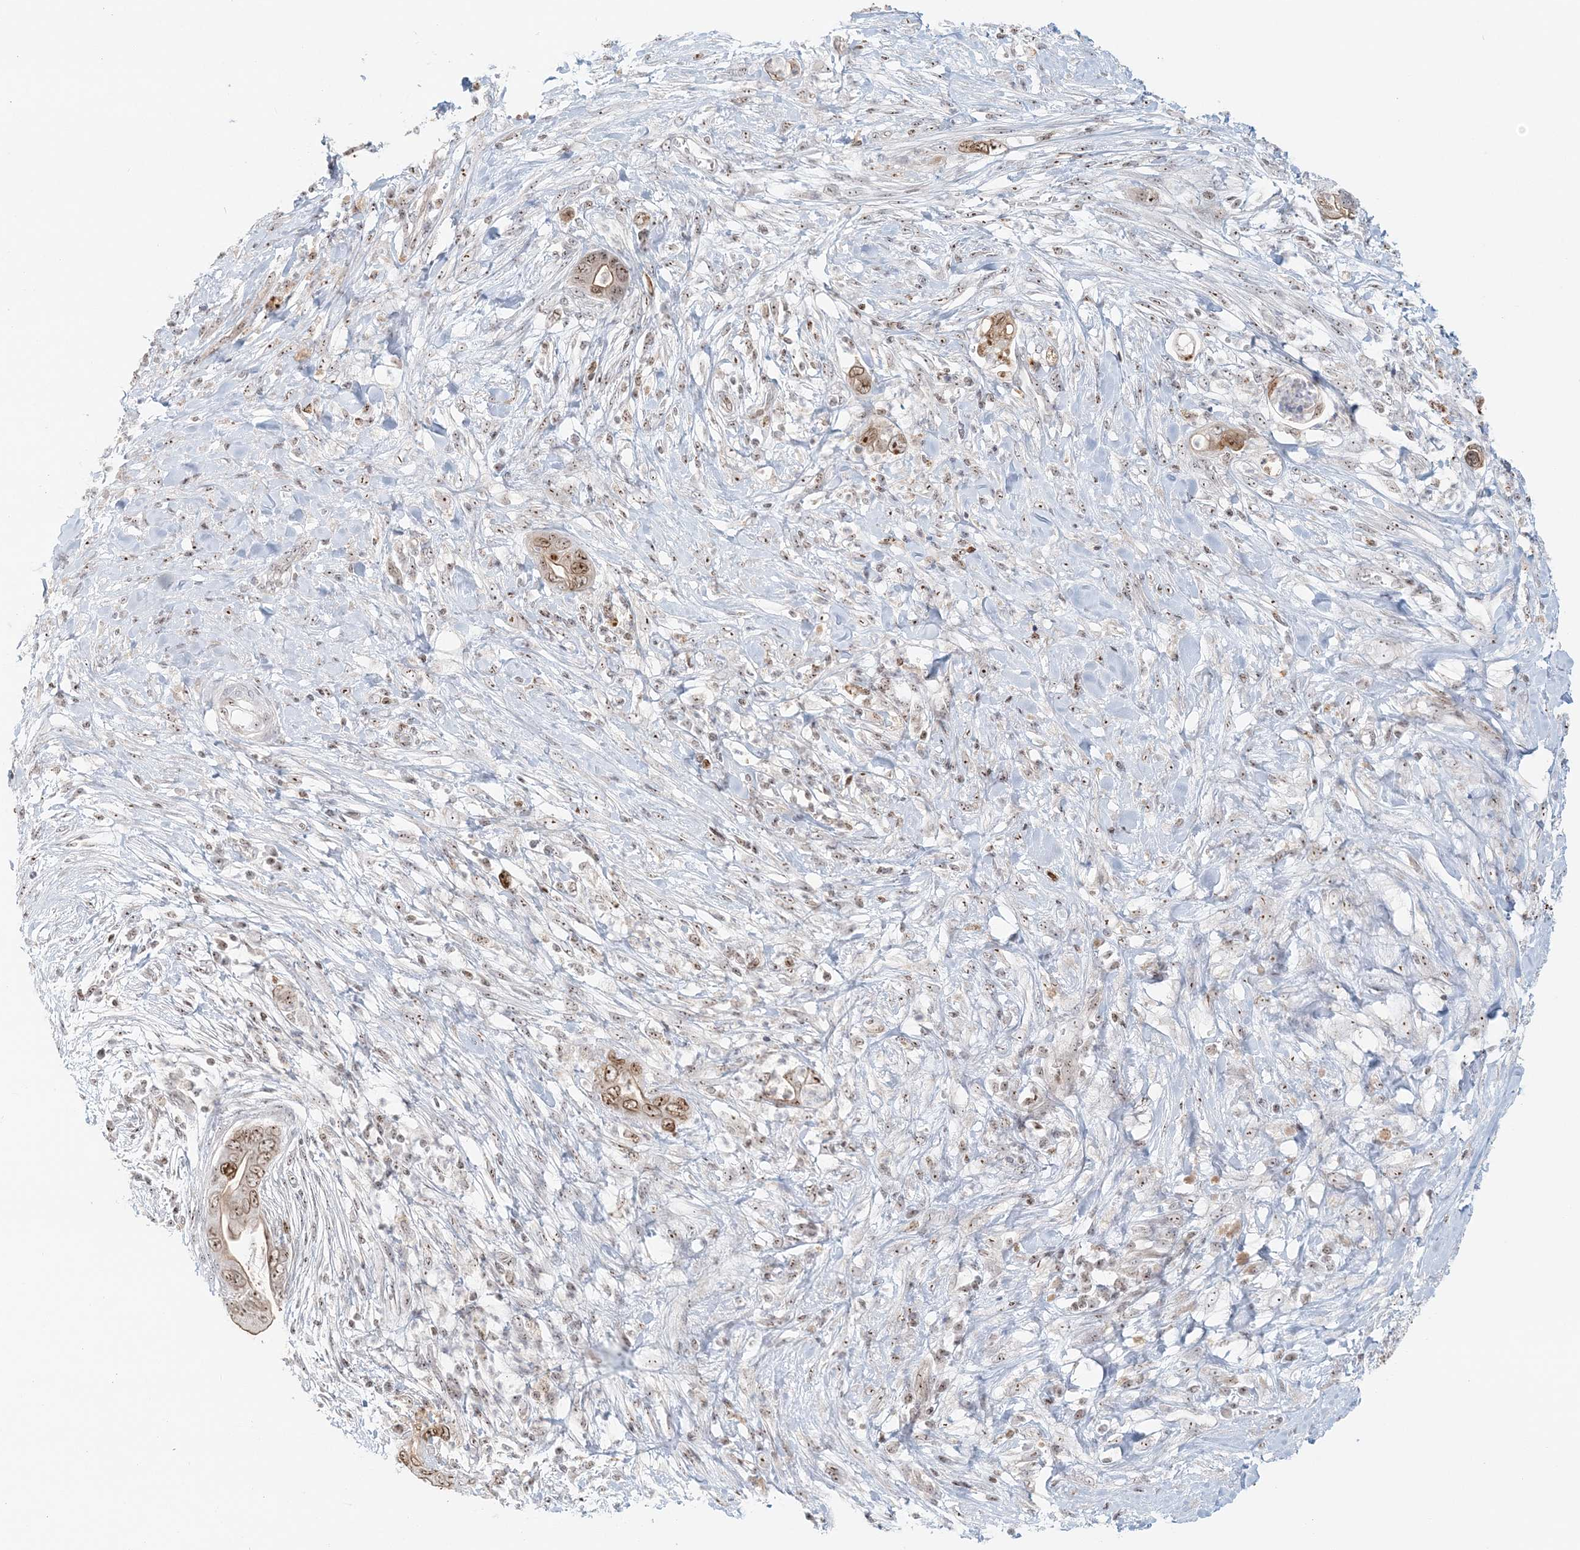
{"staining": {"intensity": "moderate", "quantity": ">75%", "location": "nuclear"}, "tissue": "pancreatic cancer", "cell_type": "Tumor cells", "image_type": "cancer", "snomed": [{"axis": "morphology", "description": "Adenocarcinoma, NOS"}, {"axis": "topography", "description": "Pancreas"}], "caption": "Immunohistochemical staining of adenocarcinoma (pancreatic) reveals medium levels of moderate nuclear protein staining in about >75% of tumor cells.", "gene": "UBE2F", "patient": {"sex": "male", "age": 75}}